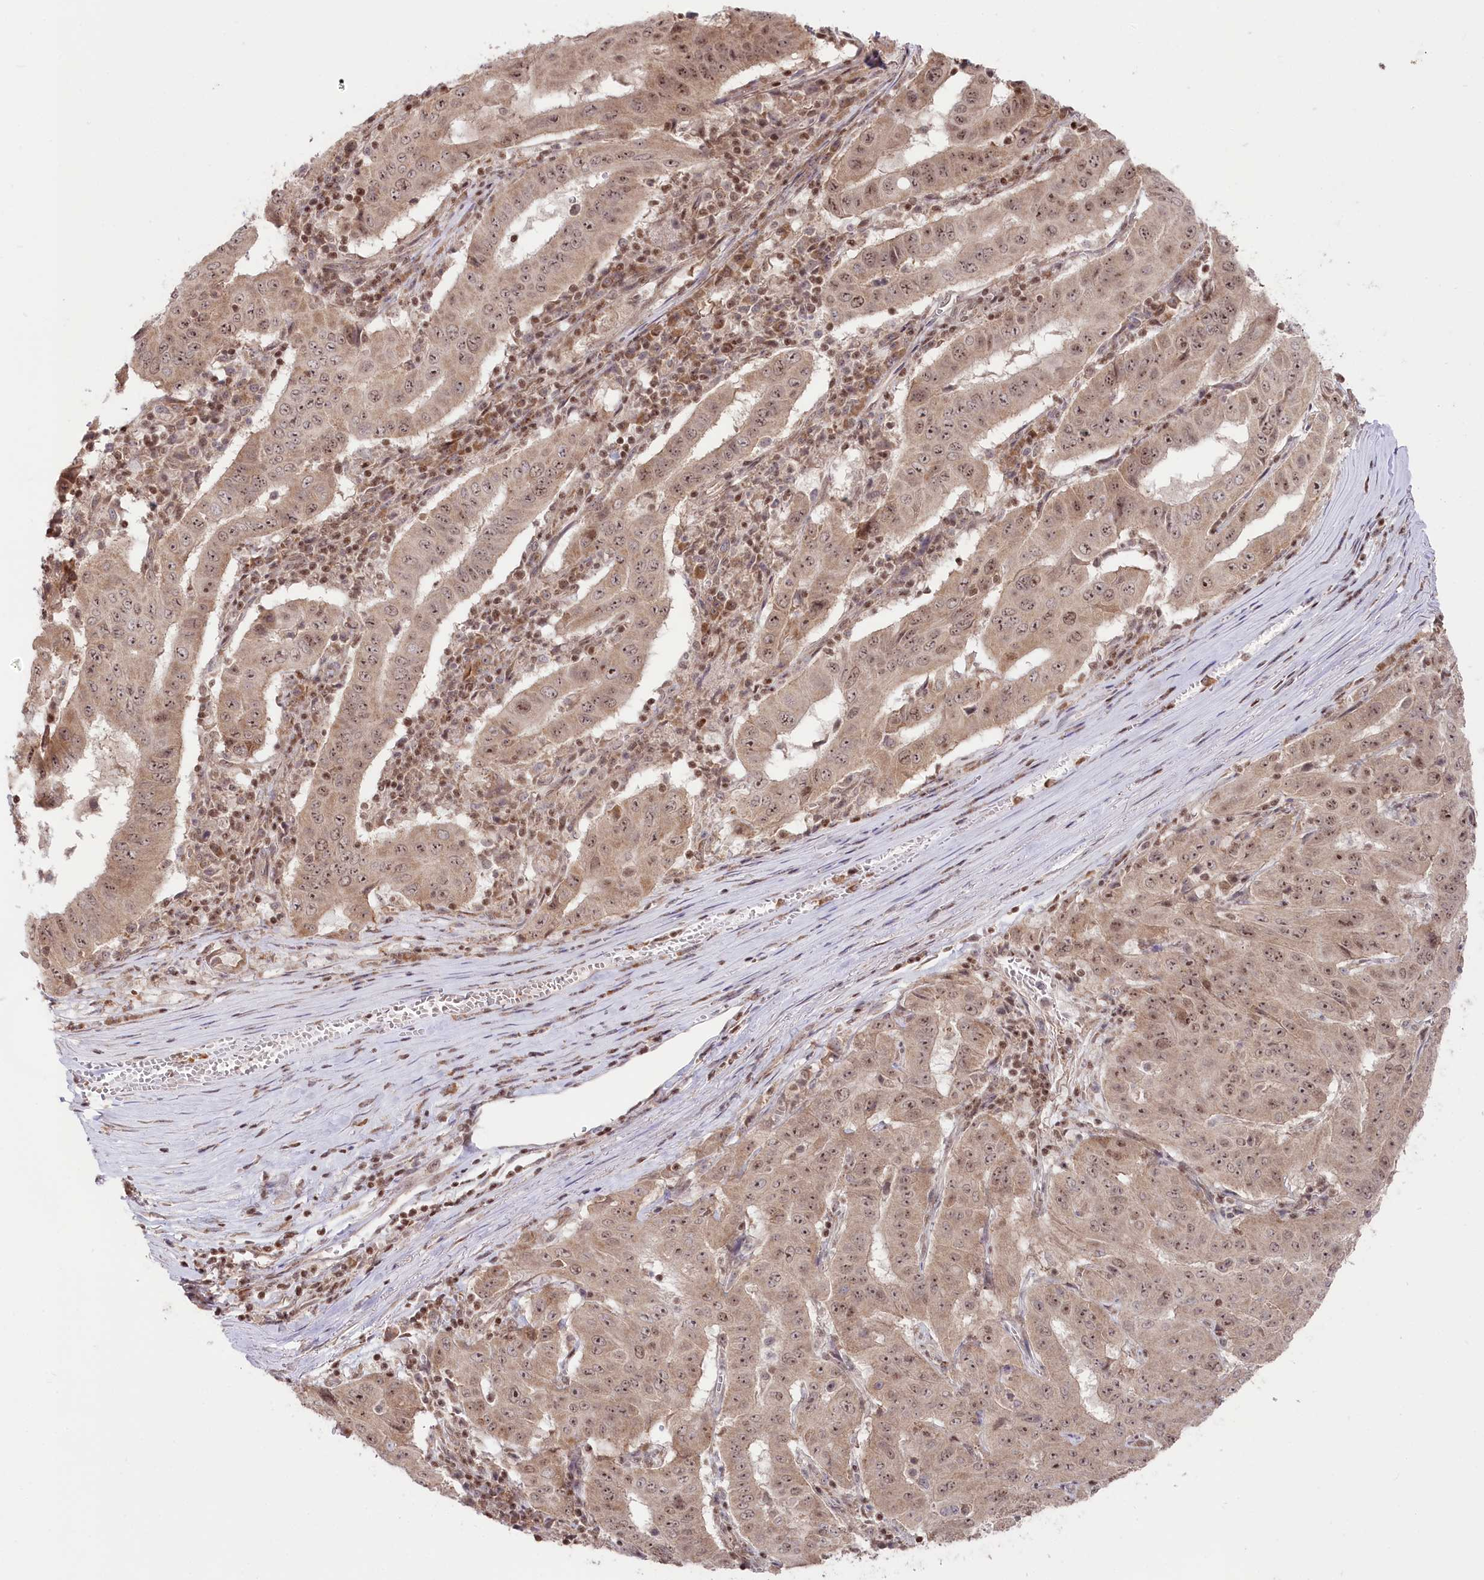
{"staining": {"intensity": "moderate", "quantity": ">75%", "location": "cytoplasmic/membranous,nuclear"}, "tissue": "pancreatic cancer", "cell_type": "Tumor cells", "image_type": "cancer", "snomed": [{"axis": "morphology", "description": "Adenocarcinoma, NOS"}, {"axis": "topography", "description": "Pancreas"}], "caption": "Approximately >75% of tumor cells in pancreatic adenocarcinoma demonstrate moderate cytoplasmic/membranous and nuclear protein positivity as visualized by brown immunohistochemical staining.", "gene": "CGGBP1", "patient": {"sex": "male", "age": 63}}